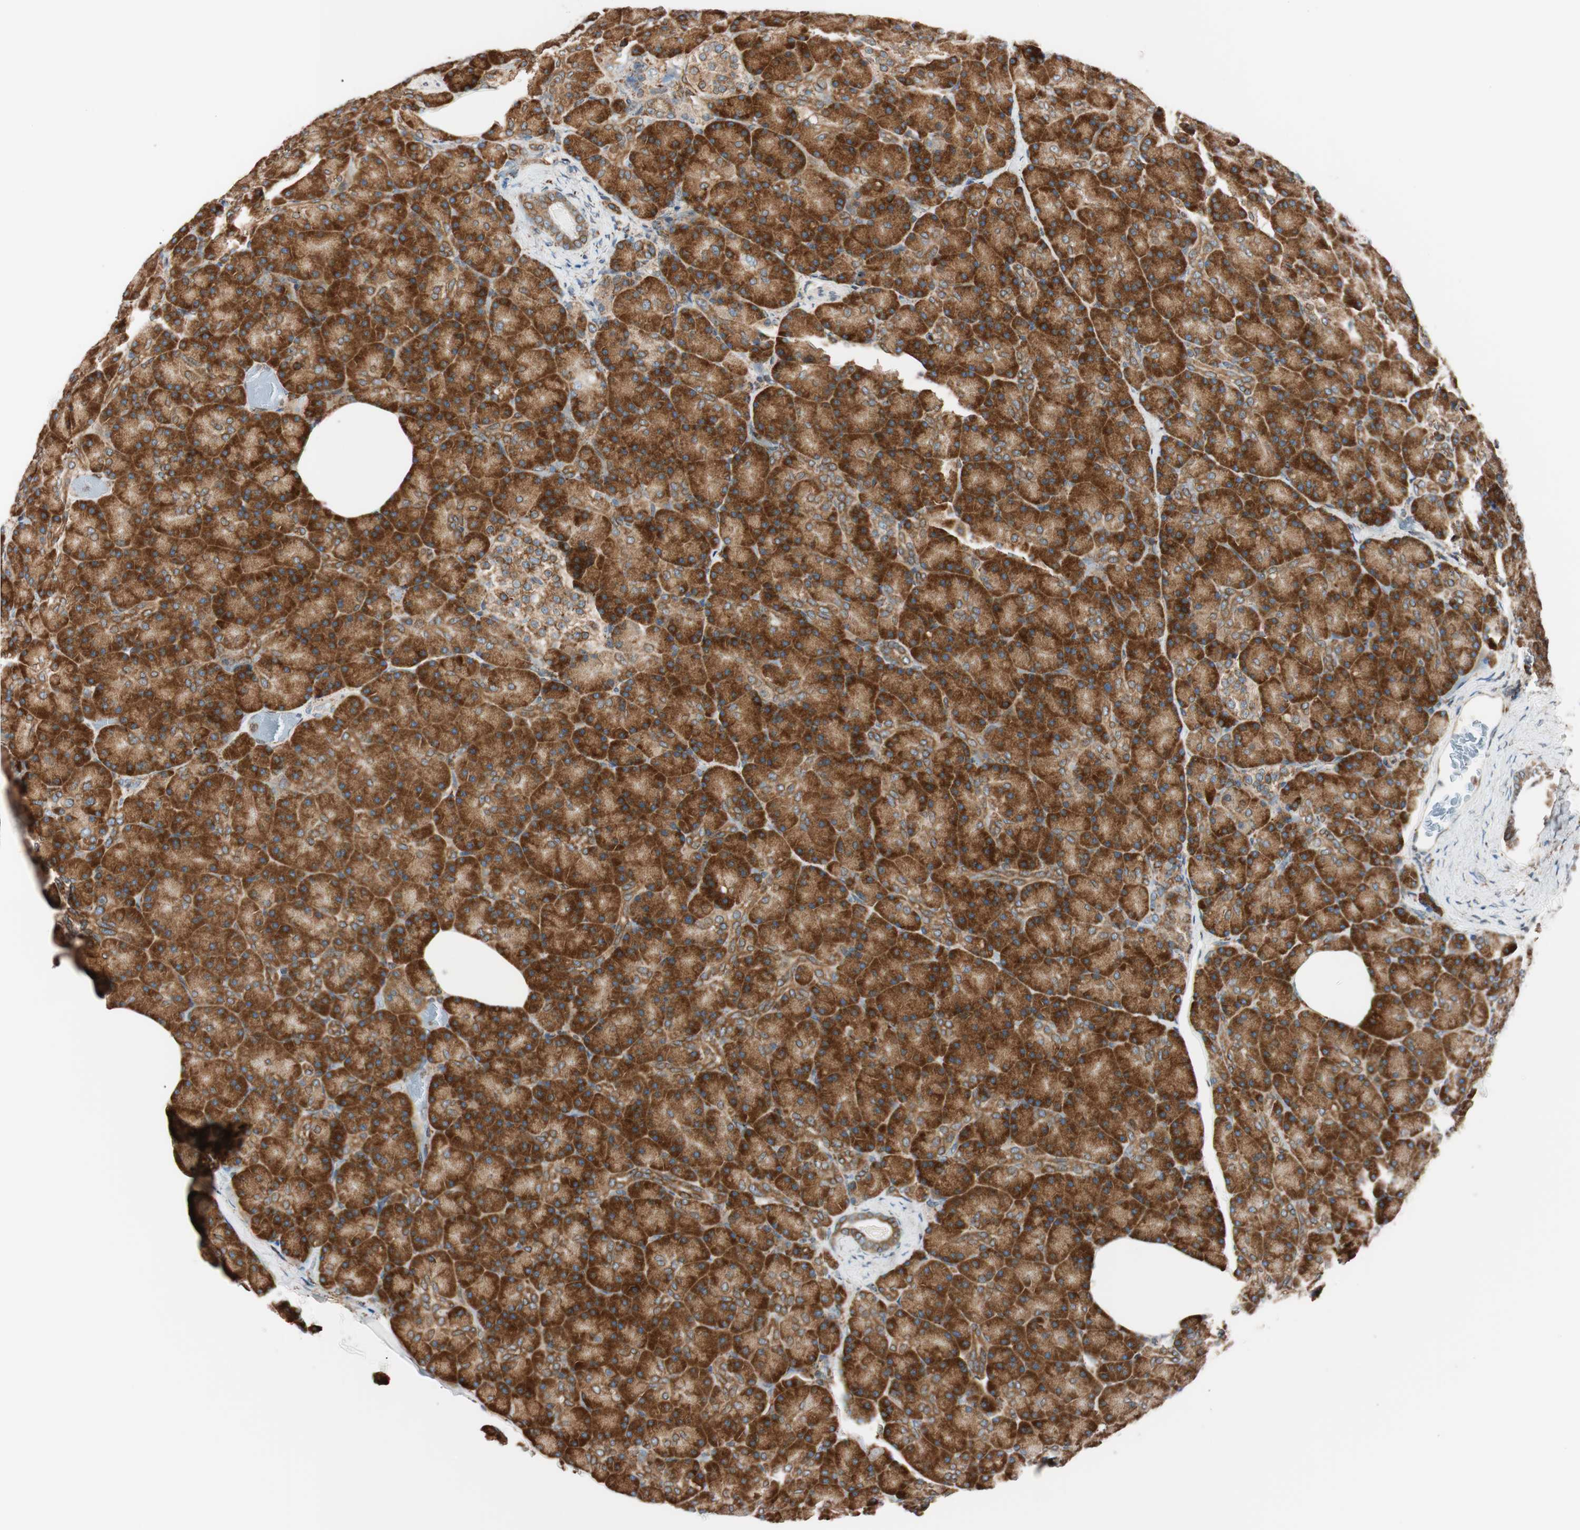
{"staining": {"intensity": "strong", "quantity": ">75%", "location": "cytoplasmic/membranous"}, "tissue": "pancreas", "cell_type": "Exocrine glandular cells", "image_type": "normal", "snomed": [{"axis": "morphology", "description": "Normal tissue, NOS"}, {"axis": "topography", "description": "Pancreas"}], "caption": "Pancreas stained with DAB (3,3'-diaminobenzidine) IHC exhibits high levels of strong cytoplasmic/membranous positivity in about >75% of exocrine glandular cells.", "gene": "PRKCSH", "patient": {"sex": "female", "age": 43}}